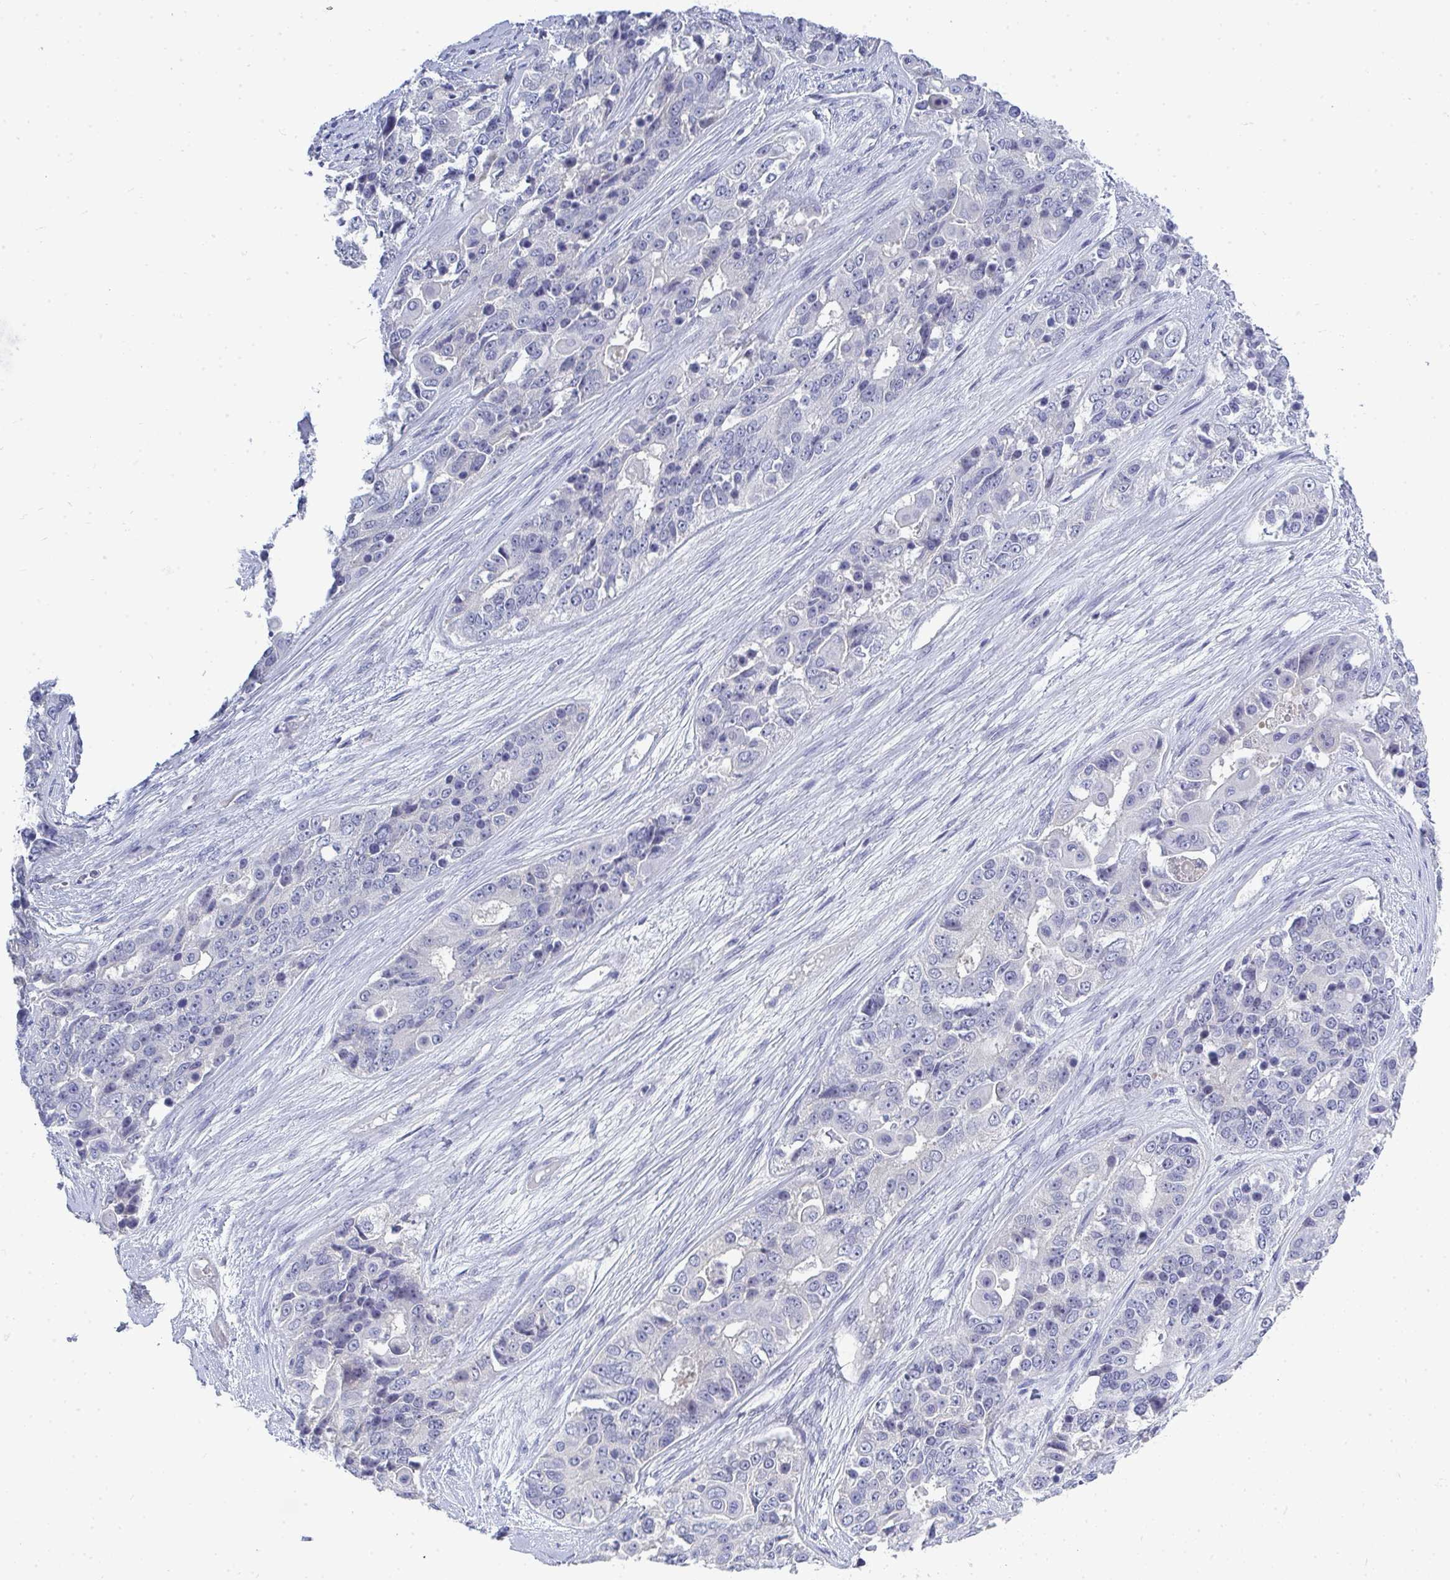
{"staining": {"intensity": "negative", "quantity": "none", "location": "none"}, "tissue": "ovarian cancer", "cell_type": "Tumor cells", "image_type": "cancer", "snomed": [{"axis": "morphology", "description": "Carcinoma, endometroid"}, {"axis": "topography", "description": "Ovary"}], "caption": "High magnification brightfield microscopy of ovarian cancer stained with DAB (3,3'-diaminobenzidine) (brown) and counterstained with hematoxylin (blue): tumor cells show no significant staining.", "gene": "TMEM82", "patient": {"sex": "female", "age": 51}}